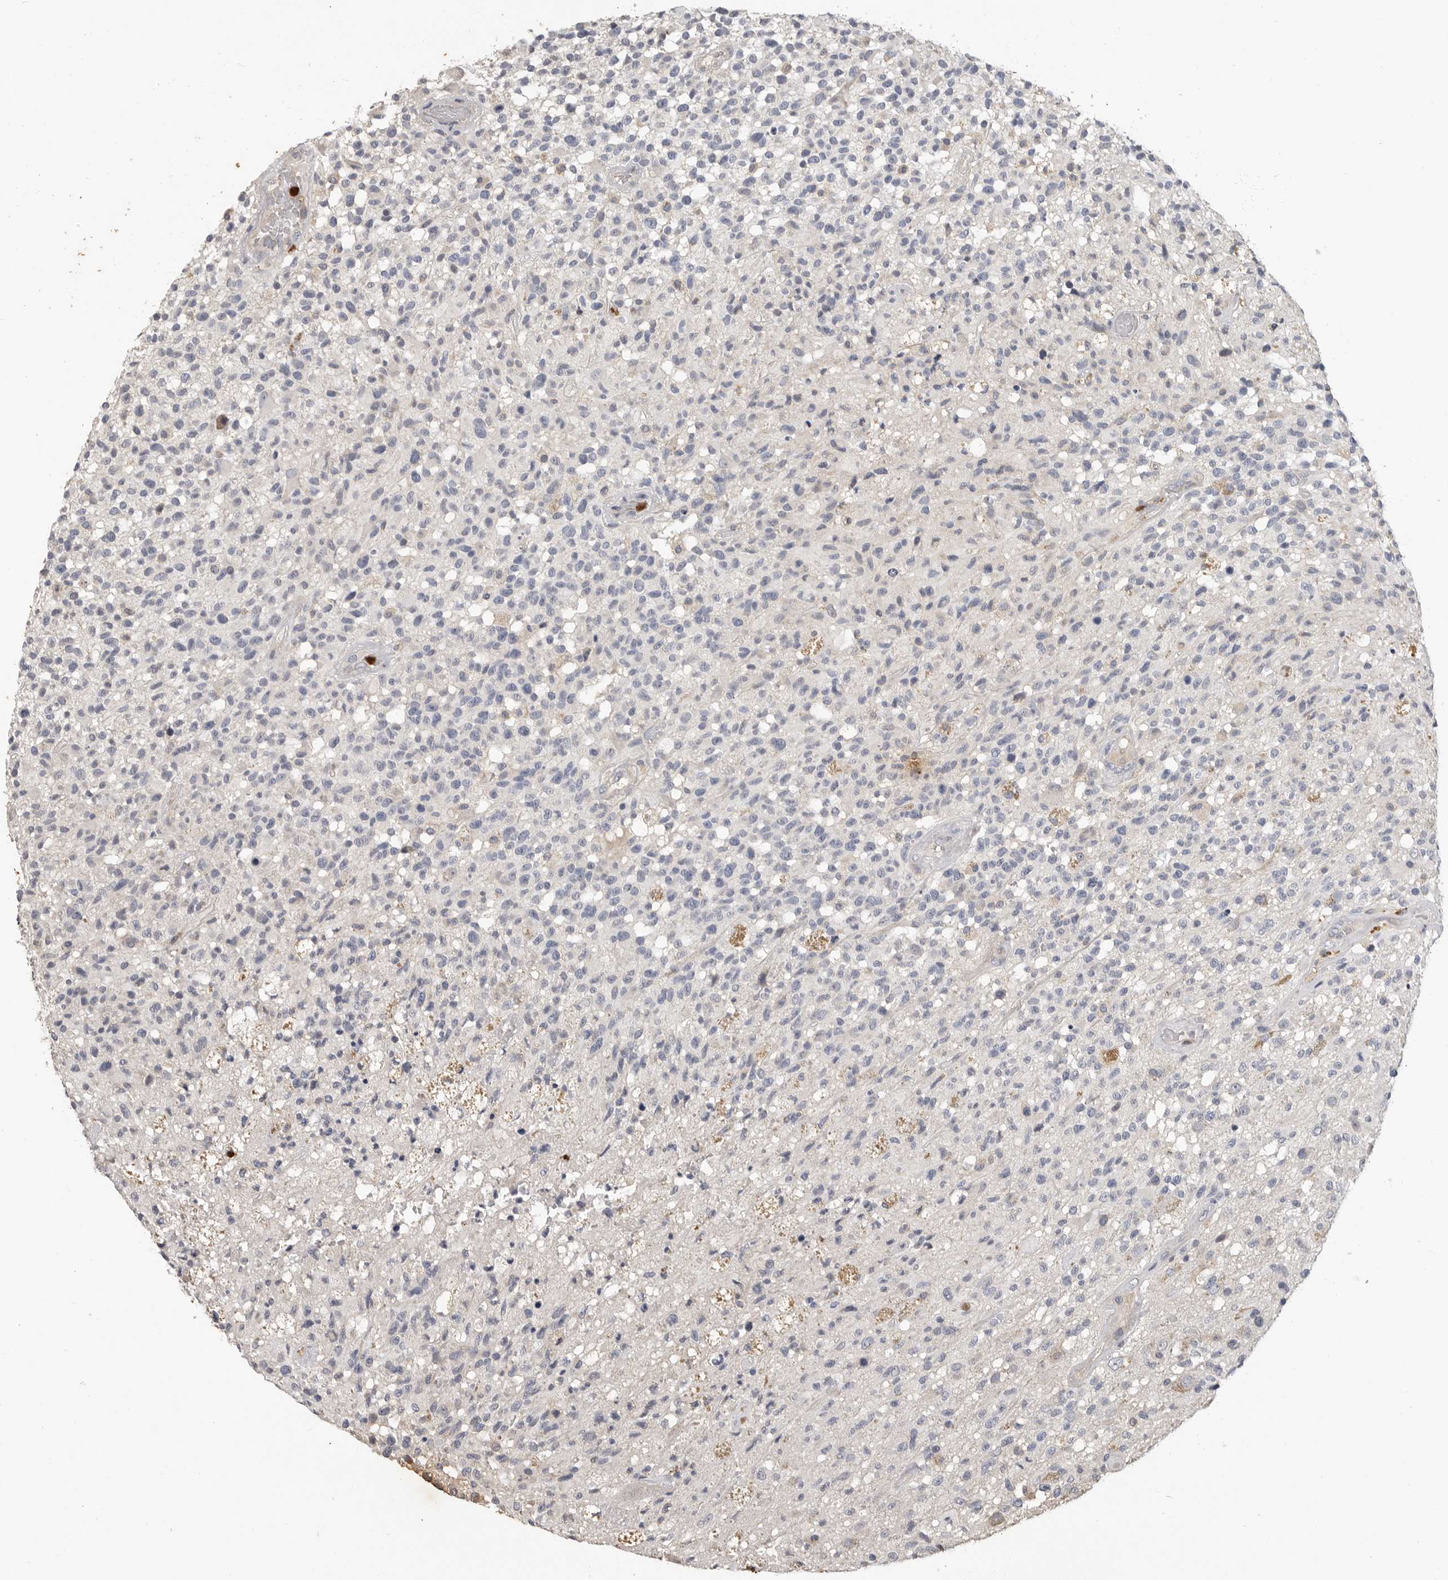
{"staining": {"intensity": "negative", "quantity": "none", "location": "none"}, "tissue": "glioma", "cell_type": "Tumor cells", "image_type": "cancer", "snomed": [{"axis": "morphology", "description": "Glioma, malignant, High grade"}, {"axis": "morphology", "description": "Glioblastoma, NOS"}, {"axis": "topography", "description": "Brain"}], "caption": "IHC of human glioma exhibits no staining in tumor cells.", "gene": "LTBR", "patient": {"sex": "male", "age": 60}}